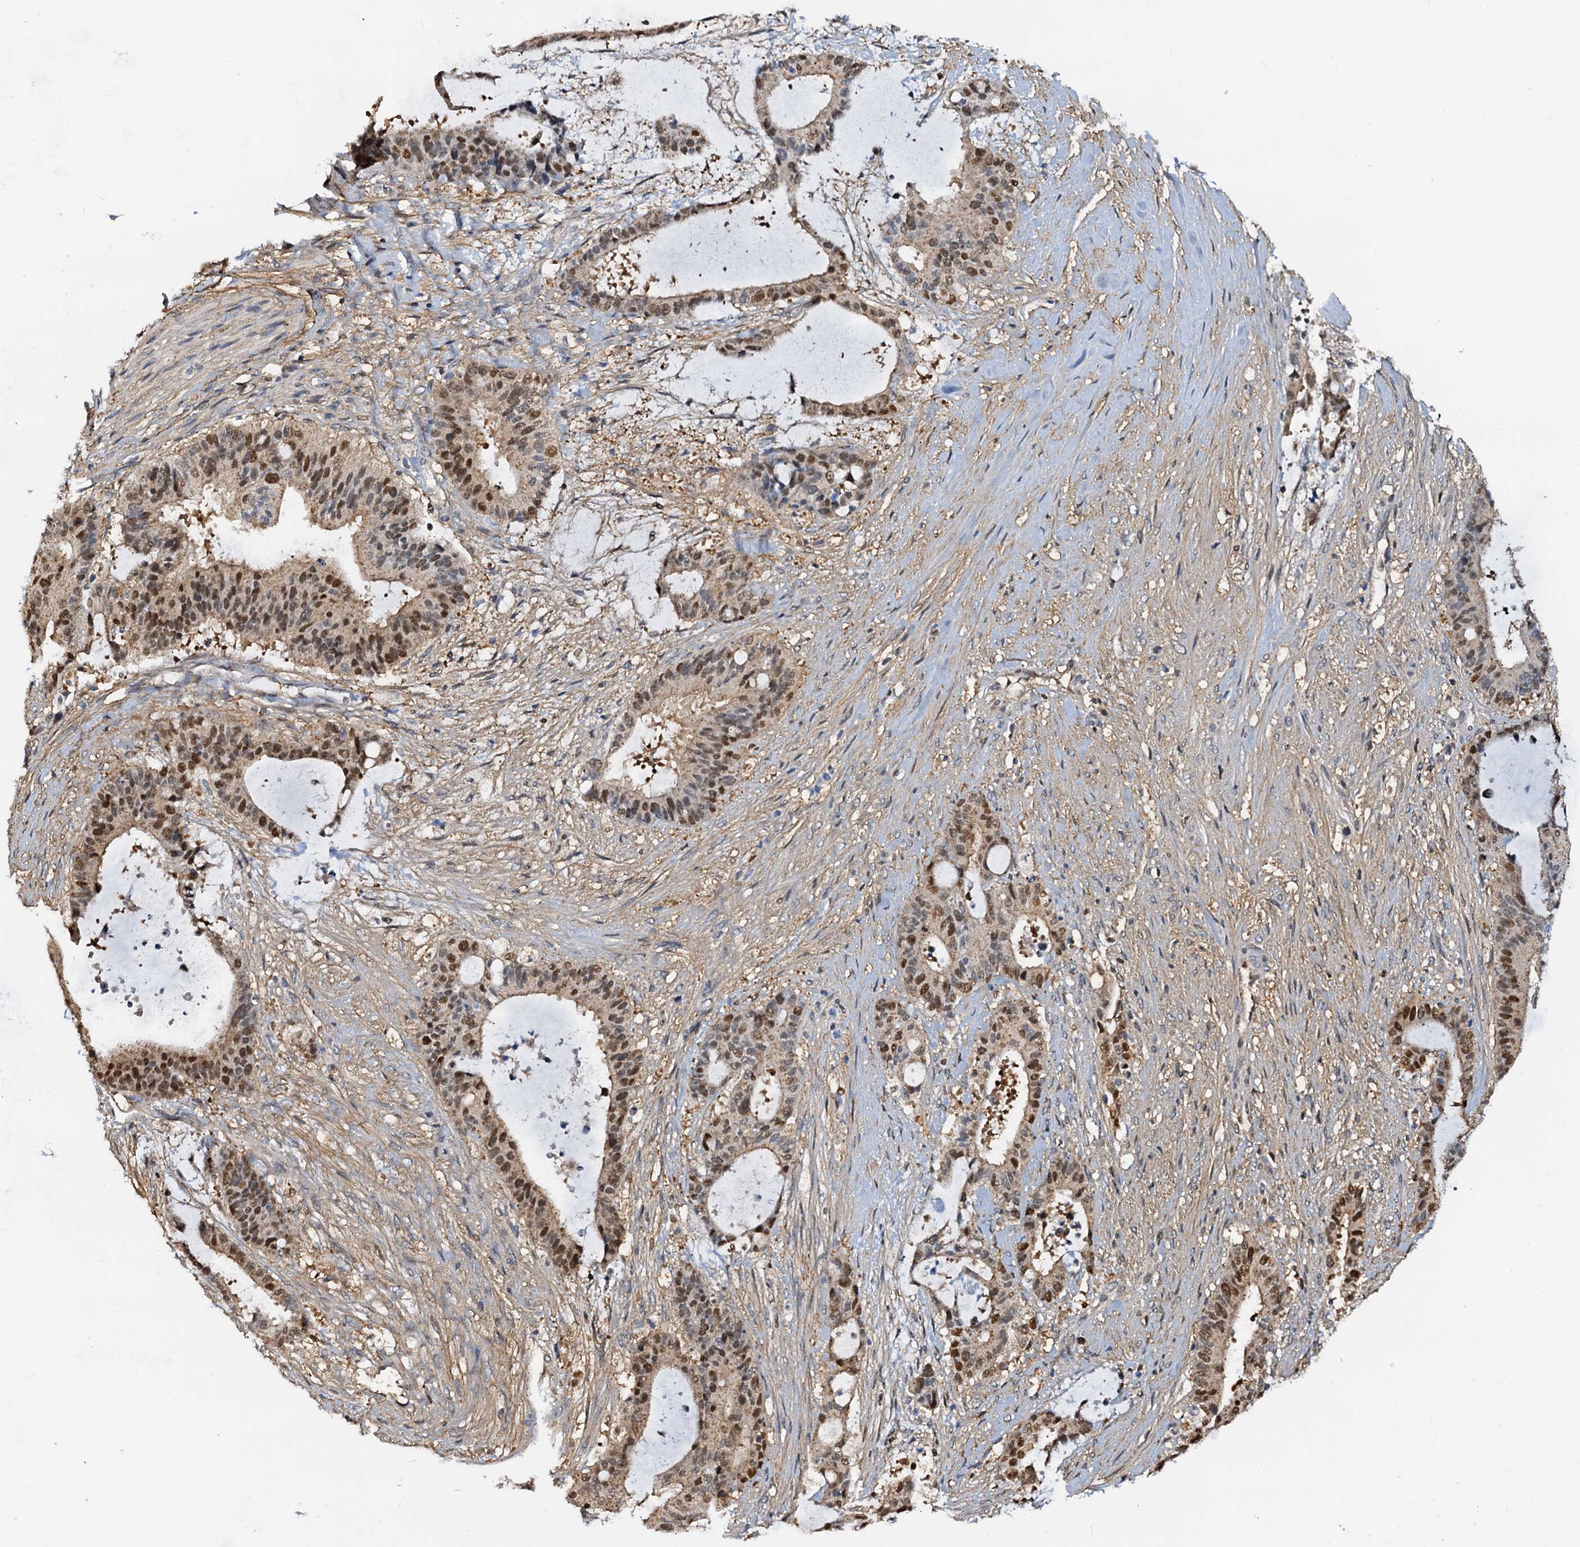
{"staining": {"intensity": "moderate", "quantity": "25%-75%", "location": "nuclear"}, "tissue": "liver cancer", "cell_type": "Tumor cells", "image_type": "cancer", "snomed": [{"axis": "morphology", "description": "Normal tissue, NOS"}, {"axis": "morphology", "description": "Cholangiocarcinoma"}, {"axis": "topography", "description": "Liver"}, {"axis": "topography", "description": "Peripheral nerve tissue"}], "caption": "Tumor cells demonstrate medium levels of moderate nuclear expression in about 25%-75% of cells in human liver cancer (cholangiocarcinoma).", "gene": "PTGES3", "patient": {"sex": "female", "age": 73}}